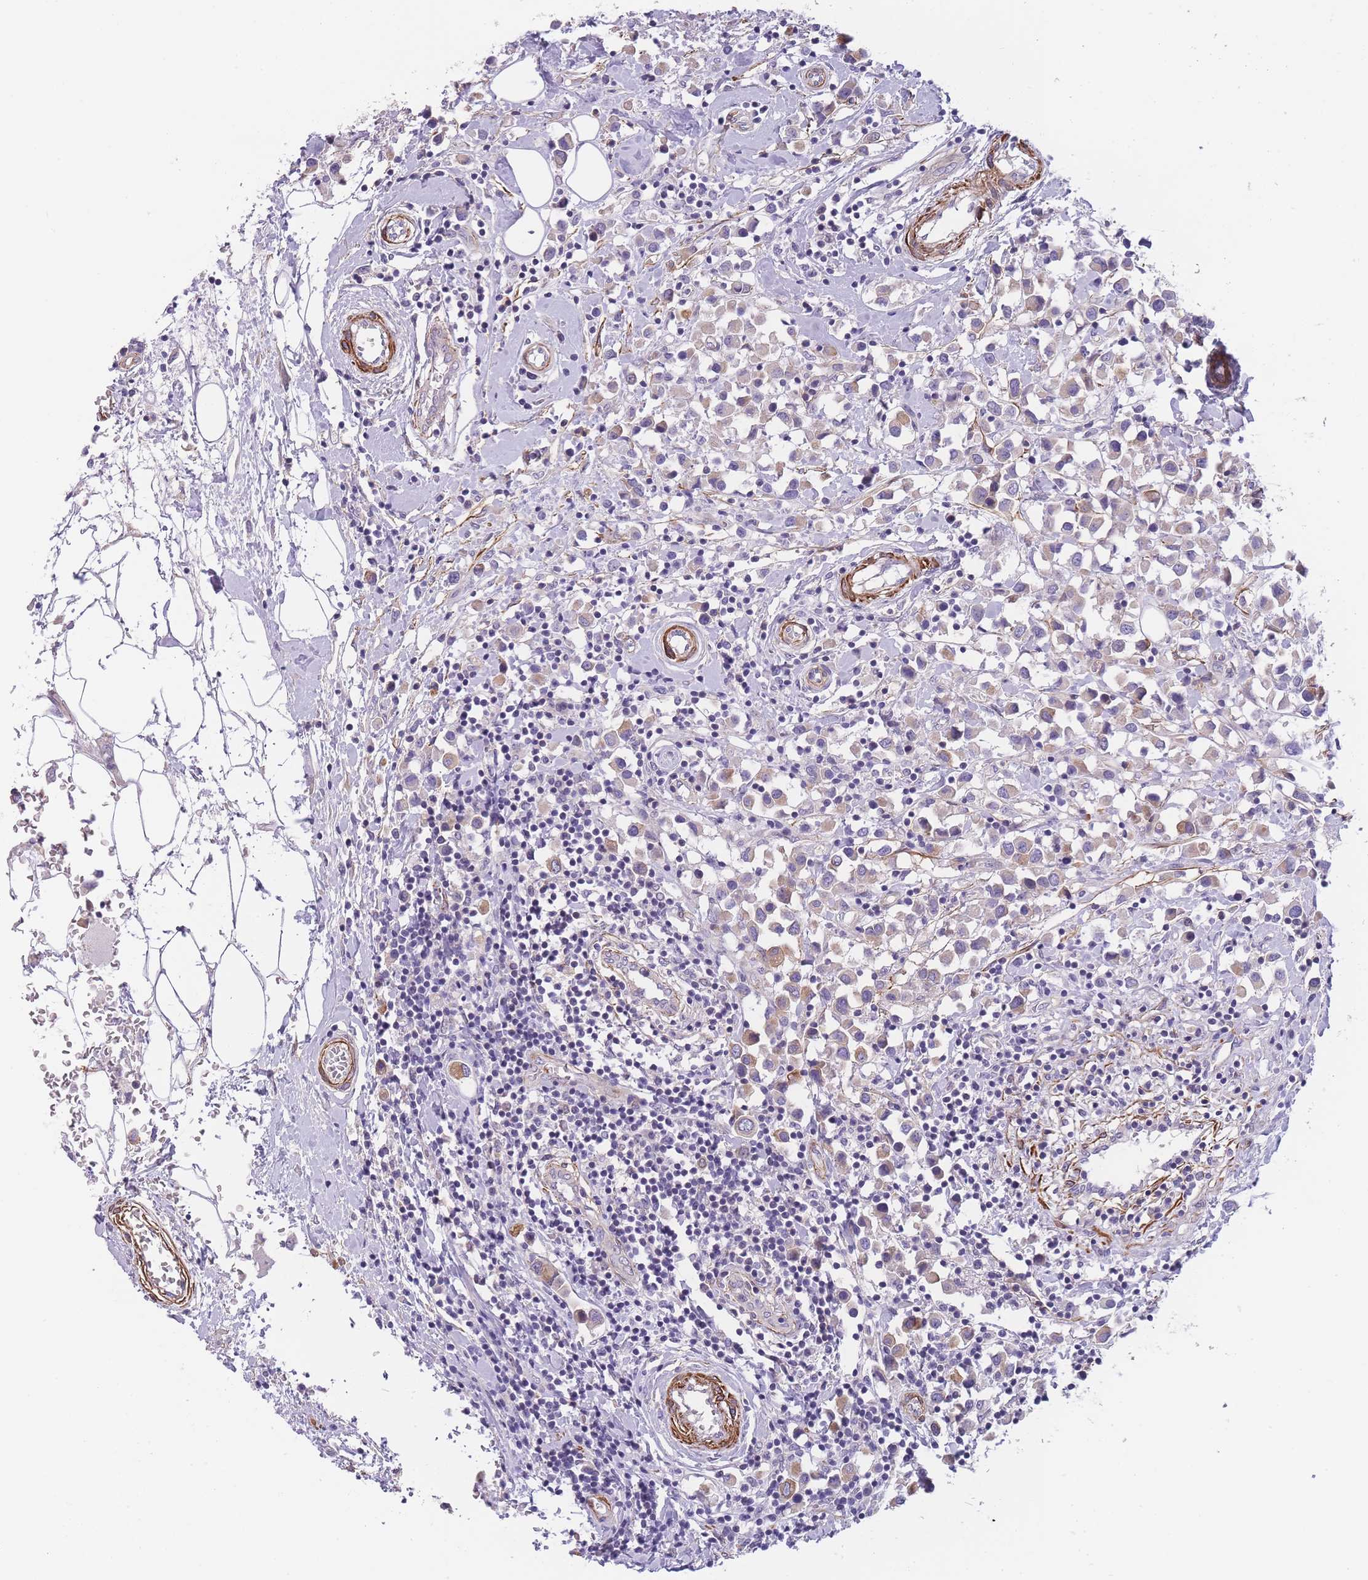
{"staining": {"intensity": "weak", "quantity": "25%-75%", "location": "cytoplasmic/membranous"}, "tissue": "breast cancer", "cell_type": "Tumor cells", "image_type": "cancer", "snomed": [{"axis": "morphology", "description": "Duct carcinoma"}, {"axis": "topography", "description": "Breast"}], "caption": "This is a micrograph of immunohistochemistry (IHC) staining of breast cancer, which shows weak expression in the cytoplasmic/membranous of tumor cells.", "gene": "FAM124A", "patient": {"sex": "female", "age": 61}}